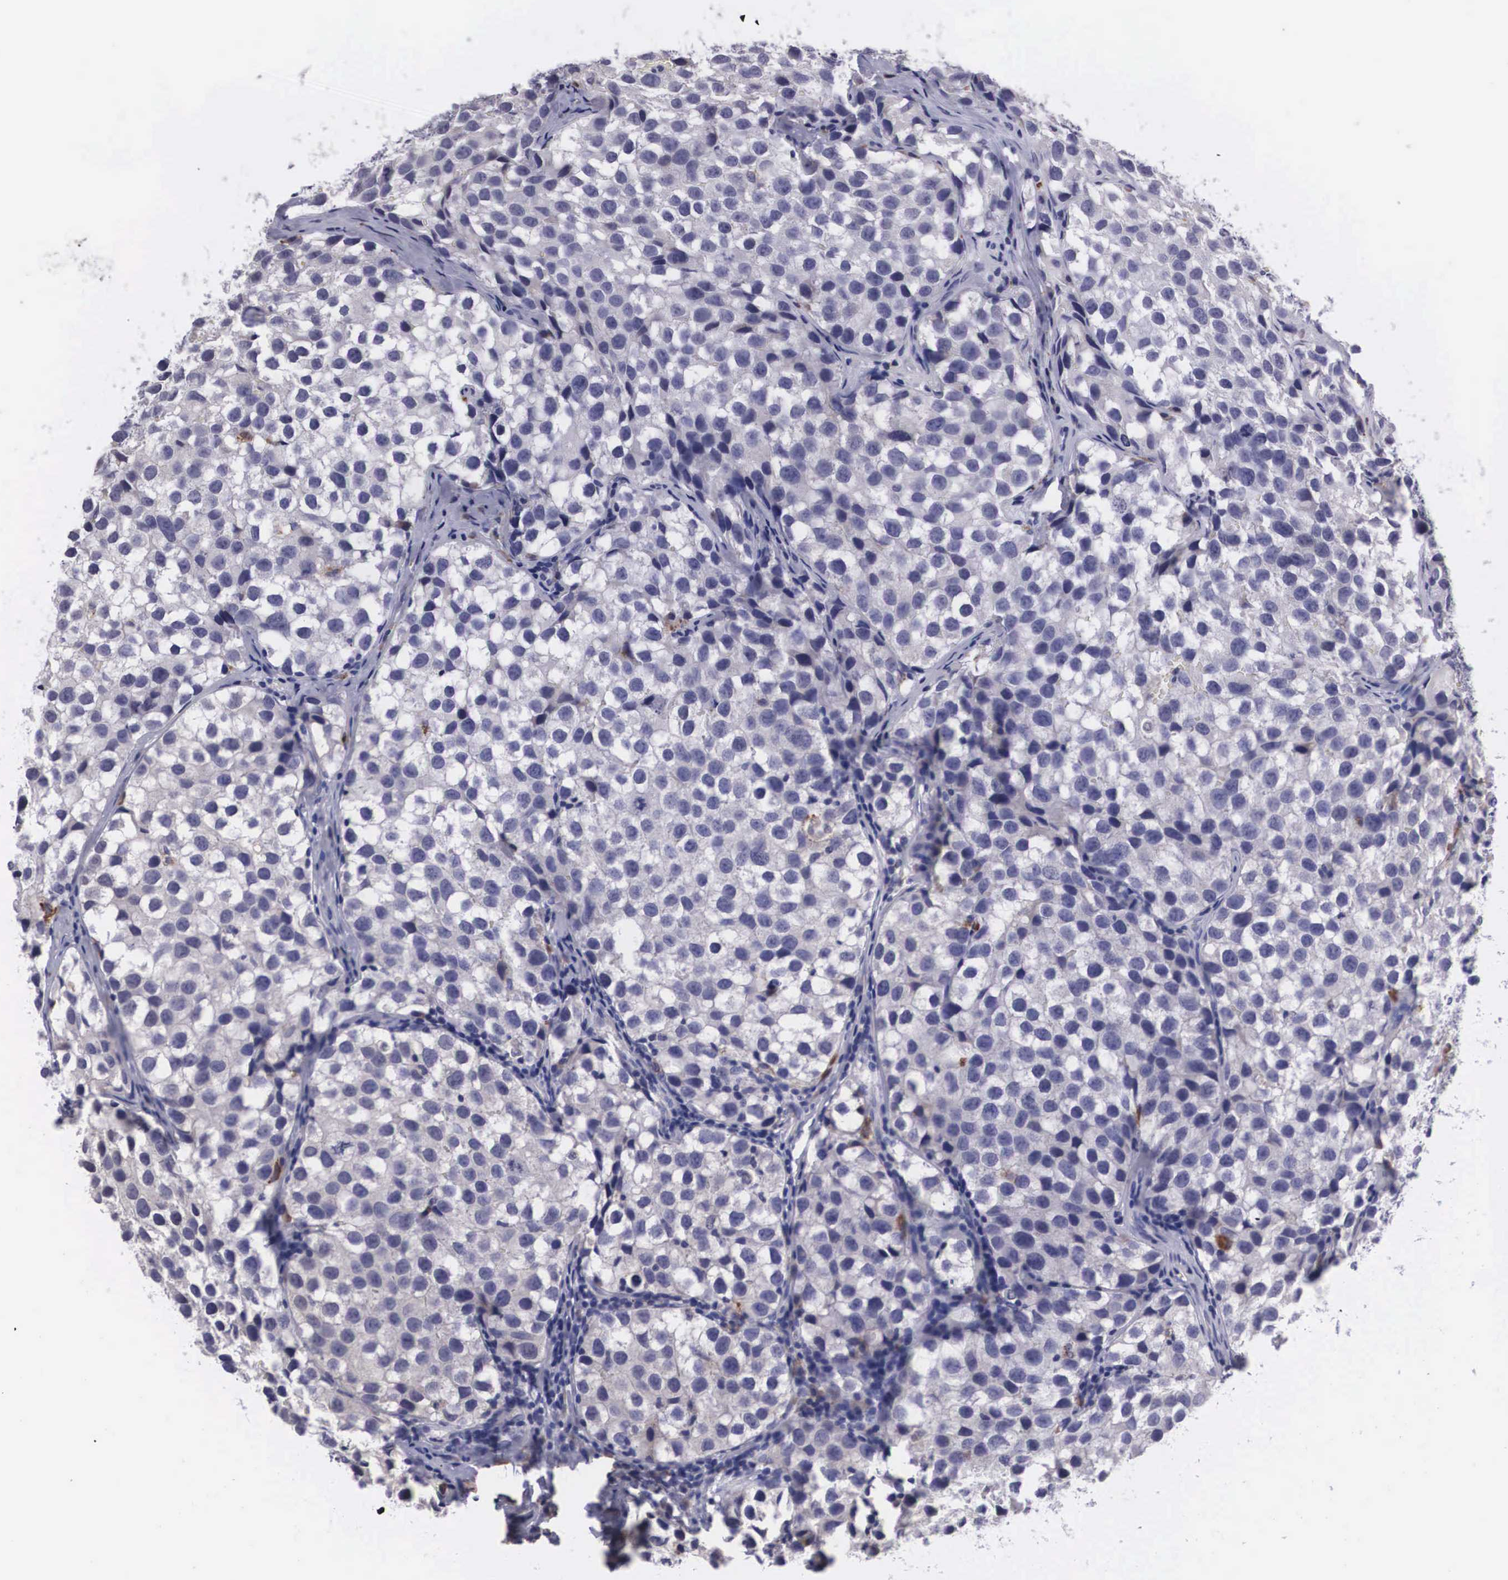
{"staining": {"intensity": "negative", "quantity": "none", "location": "none"}, "tissue": "testis cancer", "cell_type": "Tumor cells", "image_type": "cancer", "snomed": [{"axis": "morphology", "description": "Seminoma, NOS"}, {"axis": "topography", "description": "Testis"}], "caption": "The photomicrograph displays no significant staining in tumor cells of seminoma (testis).", "gene": "CRELD2", "patient": {"sex": "male", "age": 39}}